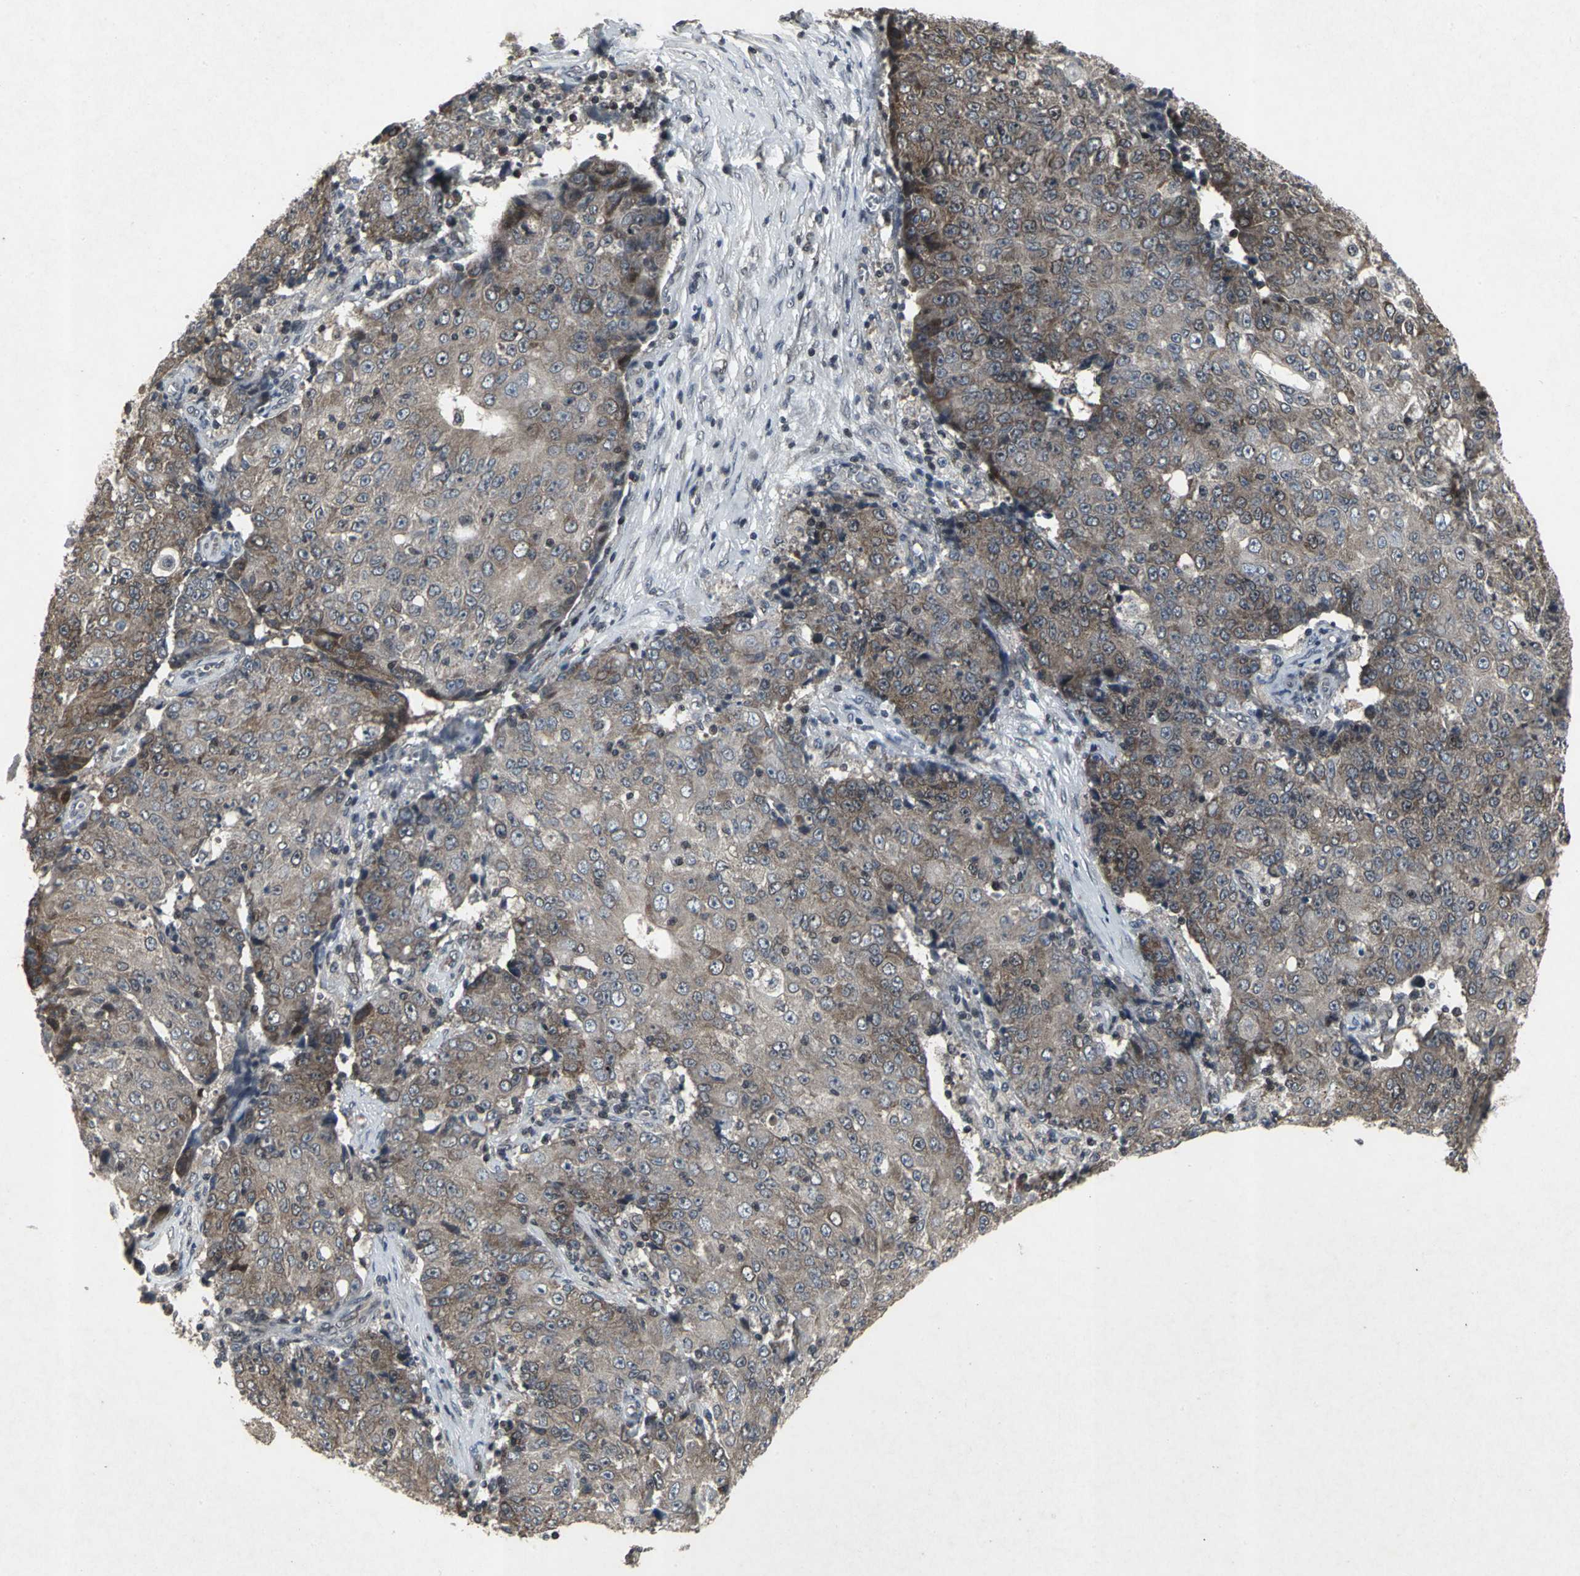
{"staining": {"intensity": "weak", "quantity": "25%-75%", "location": "cytoplasmic/membranous"}, "tissue": "ovarian cancer", "cell_type": "Tumor cells", "image_type": "cancer", "snomed": [{"axis": "morphology", "description": "Carcinoma, endometroid"}, {"axis": "topography", "description": "Ovary"}], "caption": "The immunohistochemical stain labels weak cytoplasmic/membranous staining in tumor cells of ovarian cancer (endometroid carcinoma) tissue.", "gene": "SH2B3", "patient": {"sex": "female", "age": 42}}